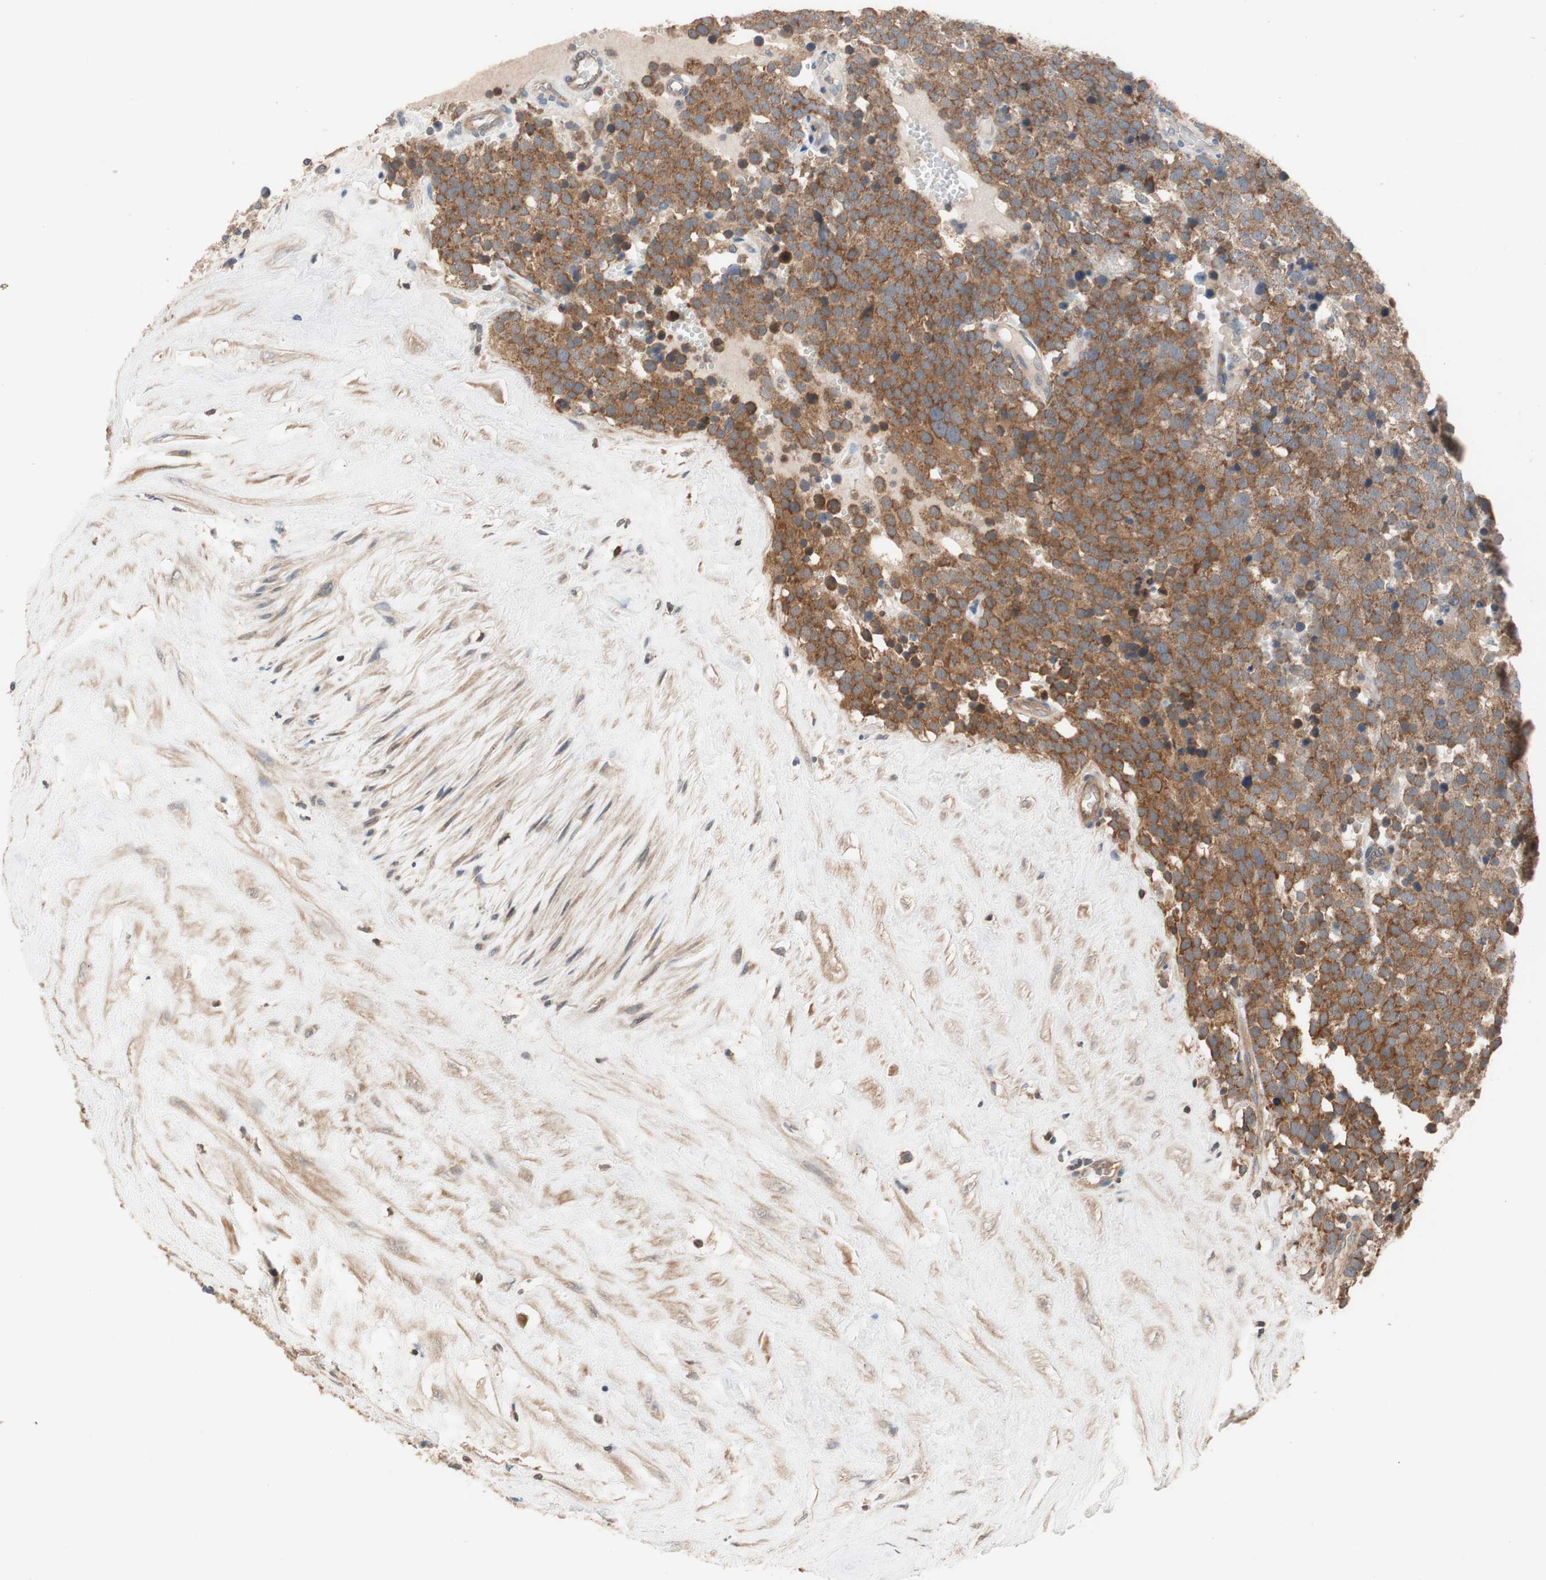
{"staining": {"intensity": "strong", "quantity": ">75%", "location": "cytoplasmic/membranous"}, "tissue": "testis cancer", "cell_type": "Tumor cells", "image_type": "cancer", "snomed": [{"axis": "morphology", "description": "Seminoma, NOS"}, {"axis": "topography", "description": "Testis"}], "caption": "A high-resolution micrograph shows IHC staining of testis cancer (seminoma), which exhibits strong cytoplasmic/membranous expression in about >75% of tumor cells.", "gene": "MAP4K2", "patient": {"sex": "male", "age": 71}}